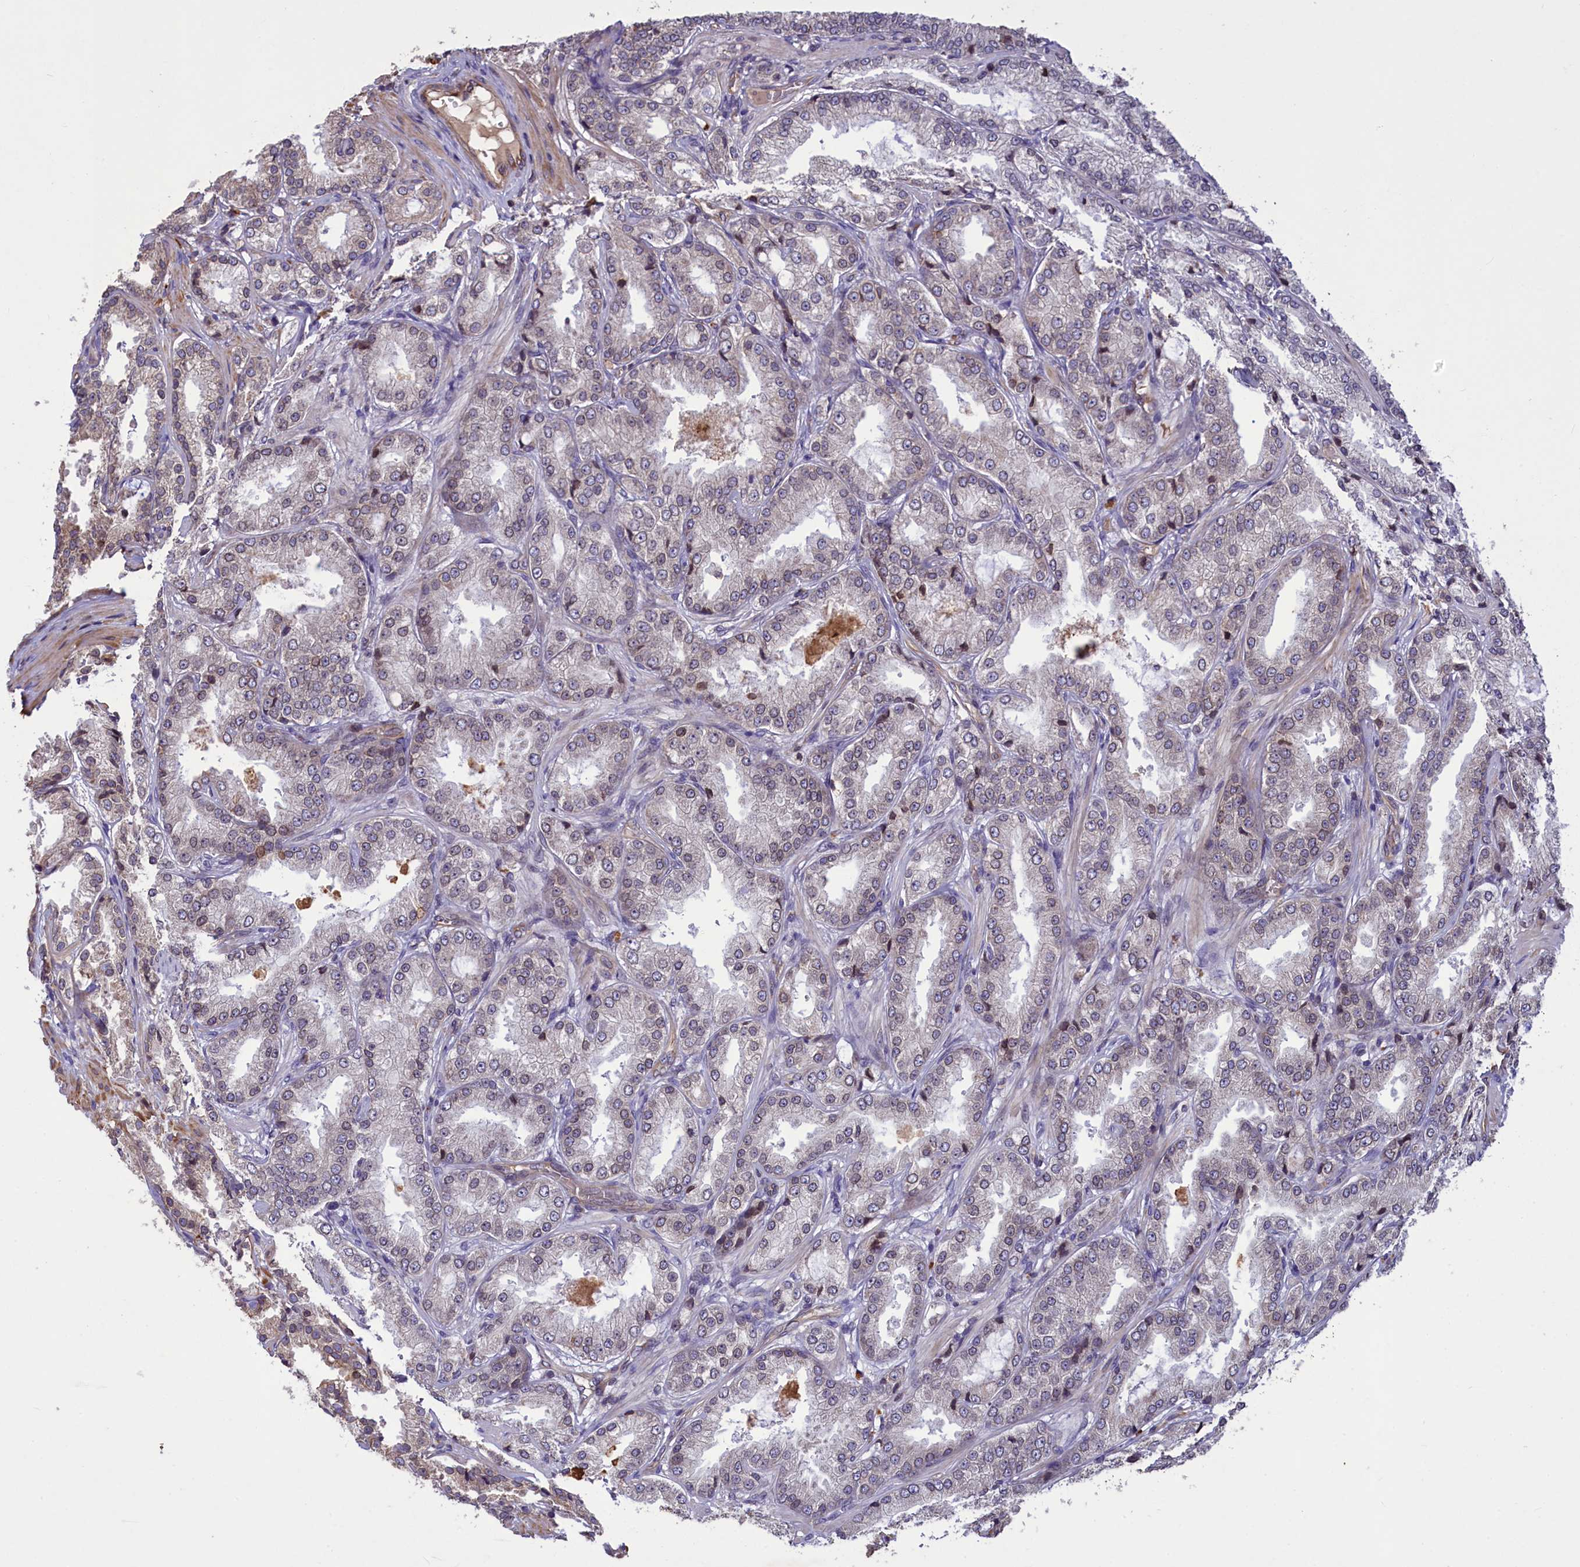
{"staining": {"intensity": "weak", "quantity": "25%-75%", "location": "nuclear"}, "tissue": "prostate cancer", "cell_type": "Tumor cells", "image_type": "cancer", "snomed": [{"axis": "morphology", "description": "Adenocarcinoma, Low grade"}, {"axis": "topography", "description": "Prostate"}], "caption": "Protein expression analysis of prostate cancer (low-grade adenocarcinoma) exhibits weak nuclear positivity in about 25%-75% of tumor cells. The staining is performed using DAB brown chromogen to label protein expression. The nuclei are counter-stained blue using hematoxylin.", "gene": "CCDC125", "patient": {"sex": "male", "age": 59}}